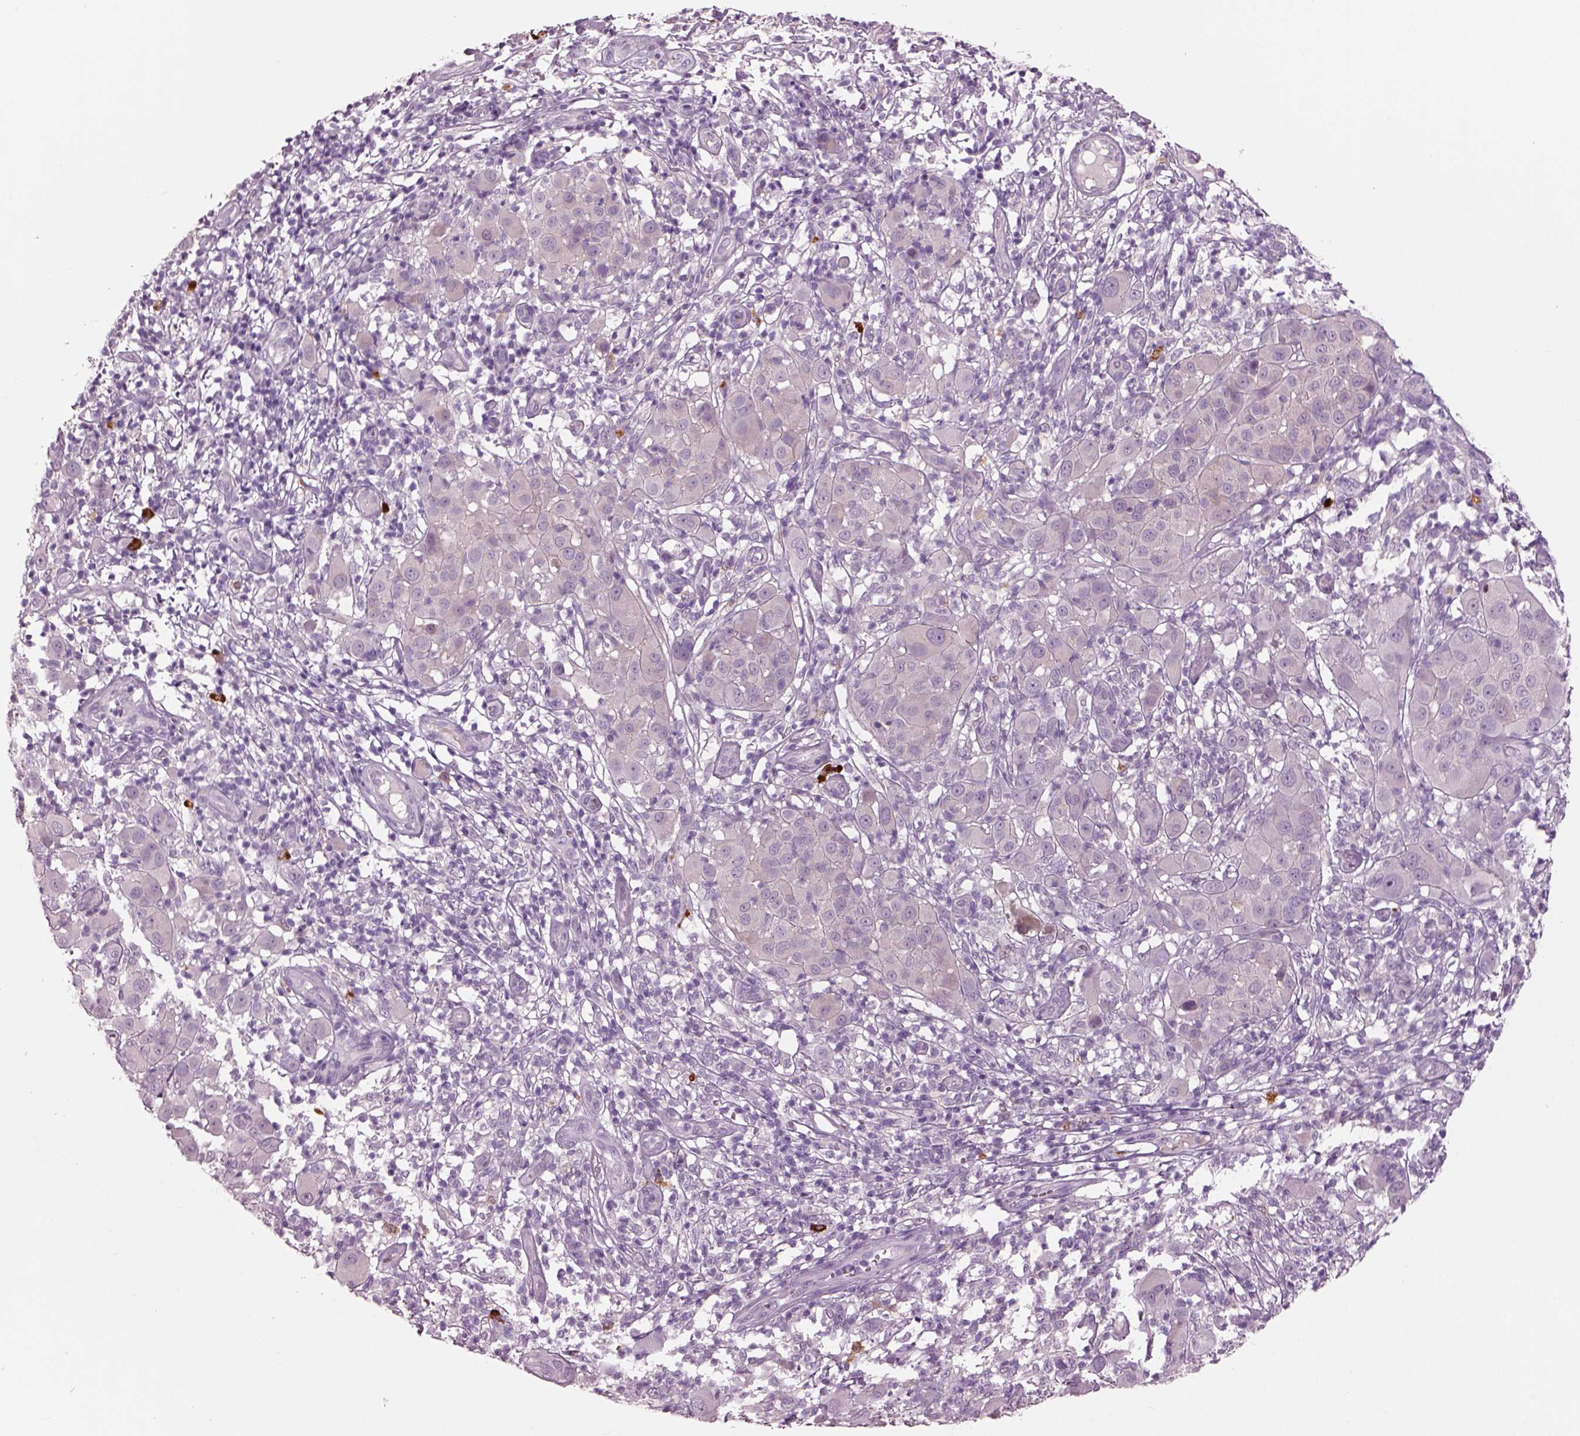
{"staining": {"intensity": "negative", "quantity": "none", "location": "none"}, "tissue": "melanoma", "cell_type": "Tumor cells", "image_type": "cancer", "snomed": [{"axis": "morphology", "description": "Malignant melanoma, NOS"}, {"axis": "topography", "description": "Skin"}], "caption": "A high-resolution photomicrograph shows immunohistochemistry staining of melanoma, which demonstrates no significant expression in tumor cells. (IHC, brightfield microscopy, high magnification).", "gene": "ADGRG5", "patient": {"sex": "female", "age": 87}}